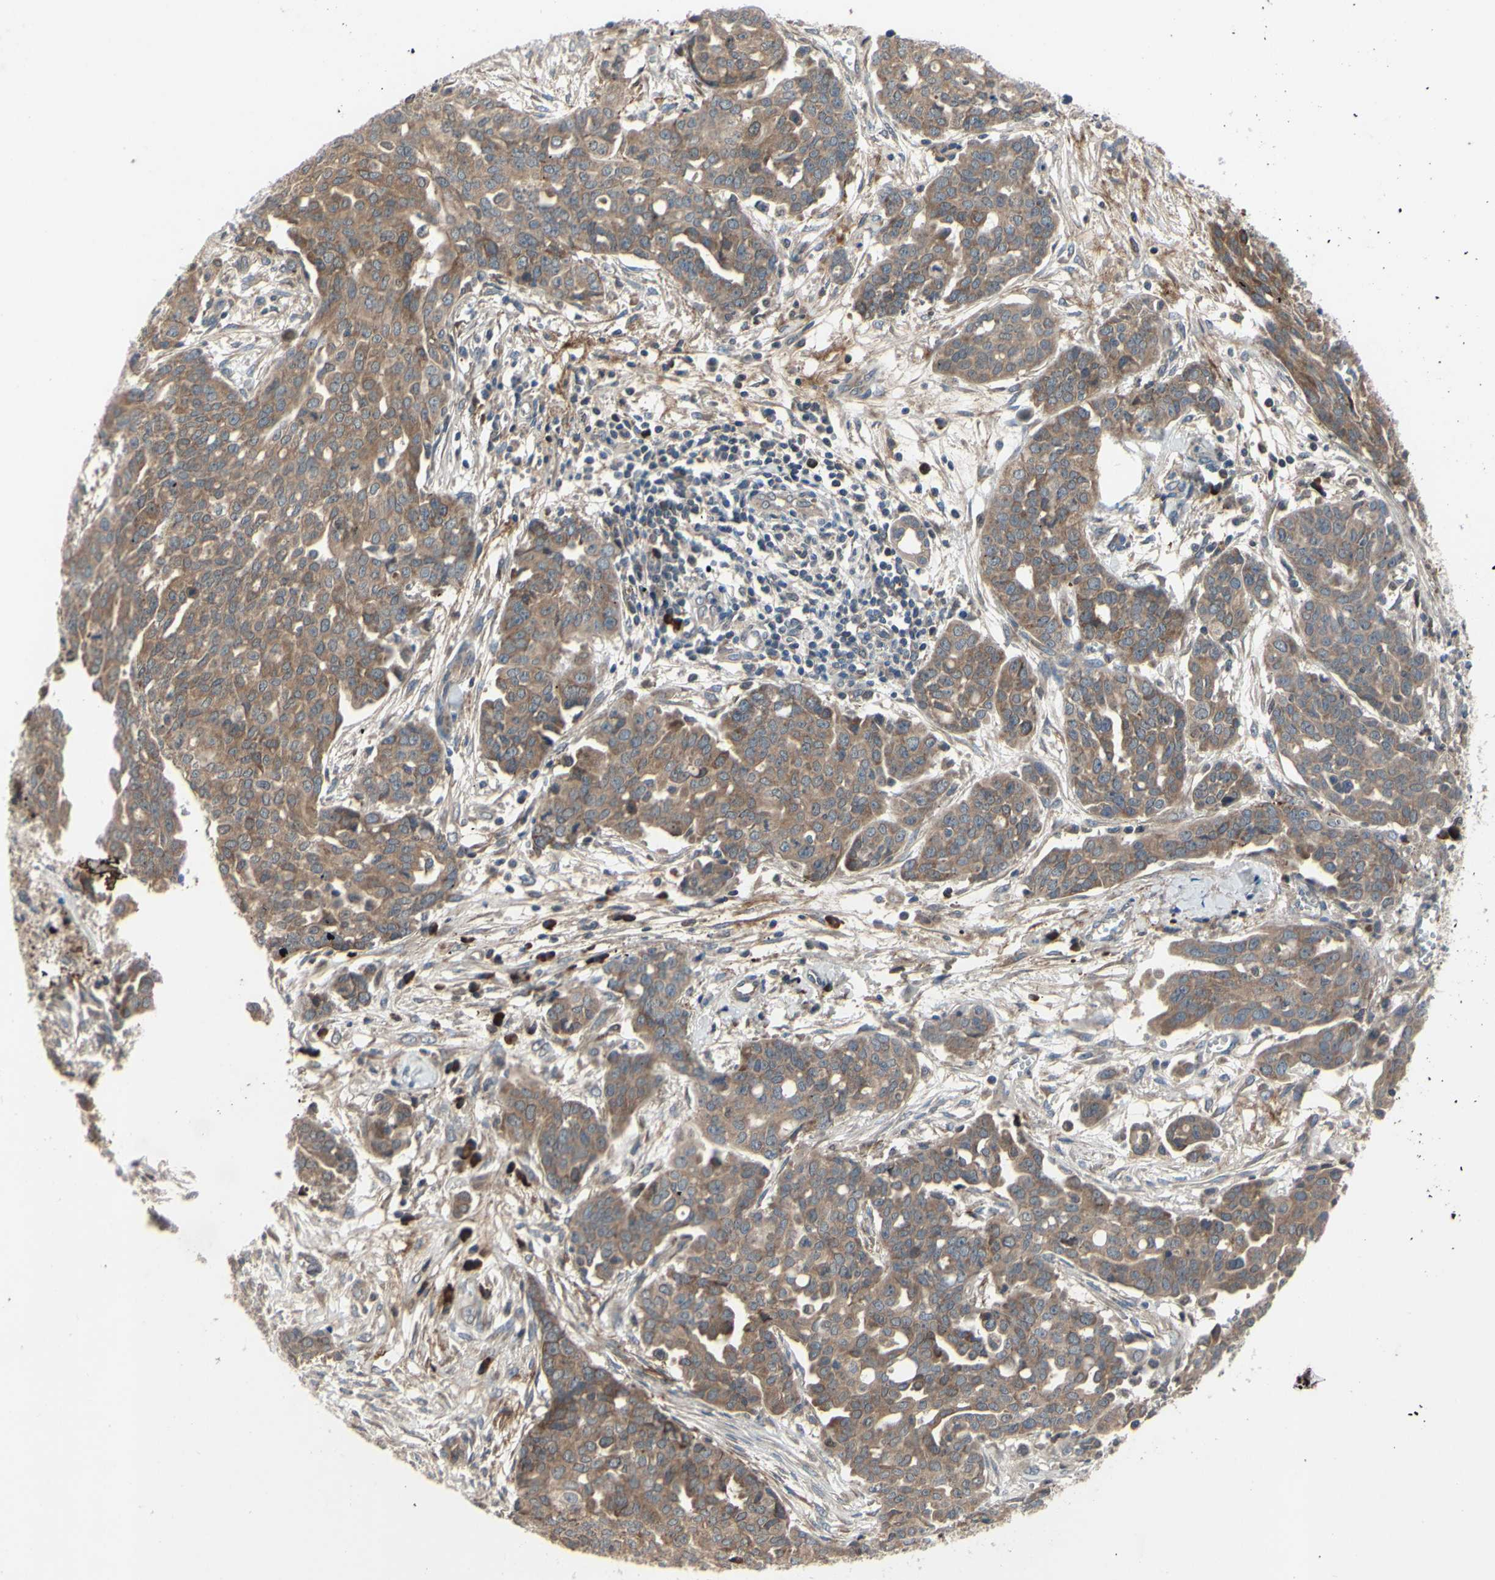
{"staining": {"intensity": "moderate", "quantity": ">75%", "location": "cytoplasmic/membranous"}, "tissue": "ovarian cancer", "cell_type": "Tumor cells", "image_type": "cancer", "snomed": [{"axis": "morphology", "description": "Cystadenocarcinoma, serous, NOS"}, {"axis": "topography", "description": "Soft tissue"}, {"axis": "topography", "description": "Ovary"}], "caption": "Immunohistochemistry (IHC) staining of serous cystadenocarcinoma (ovarian), which reveals medium levels of moderate cytoplasmic/membranous staining in approximately >75% of tumor cells indicating moderate cytoplasmic/membranous protein expression. The staining was performed using DAB (3,3'-diaminobenzidine) (brown) for protein detection and nuclei were counterstained in hematoxylin (blue).", "gene": "XIAP", "patient": {"sex": "female", "age": 57}}